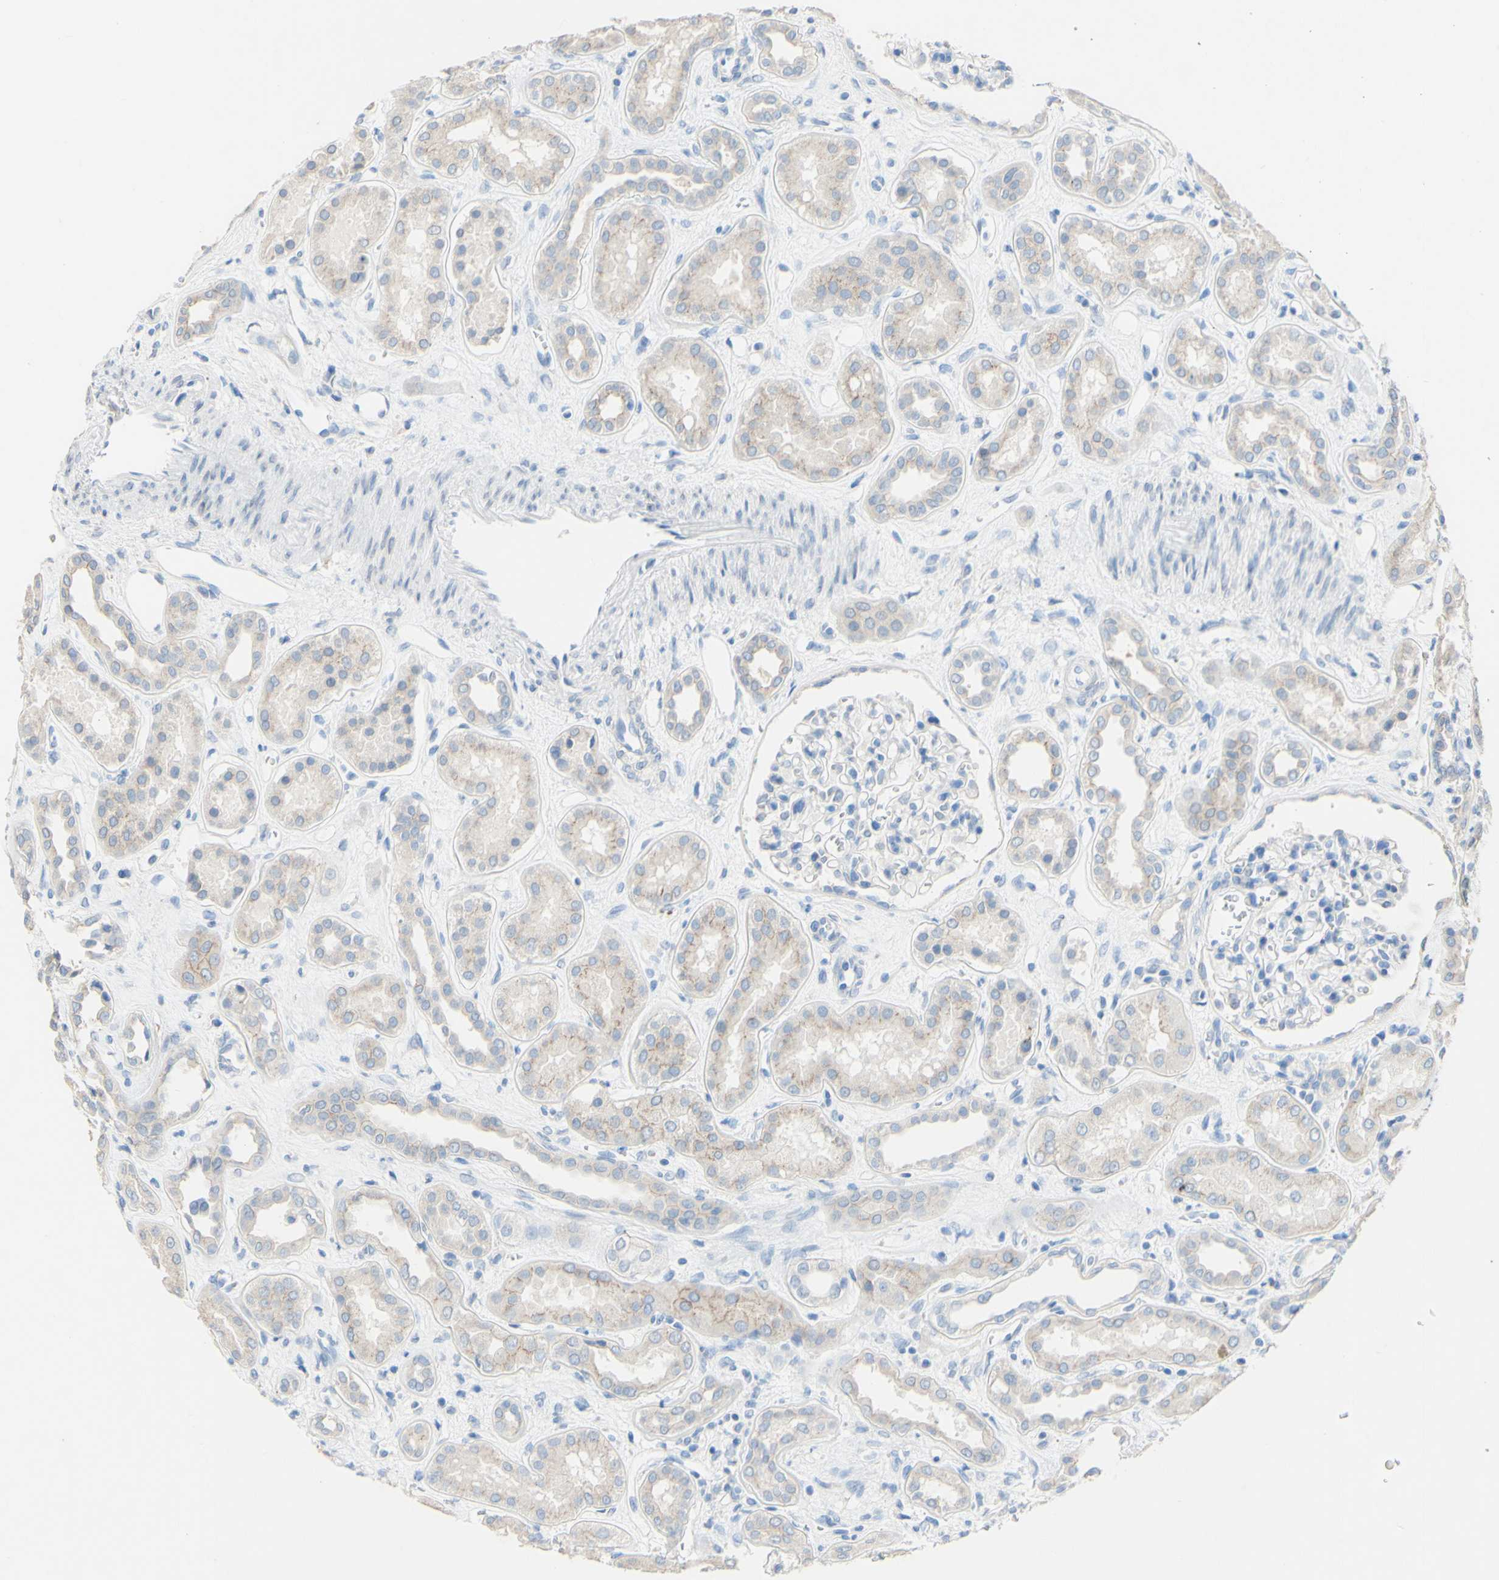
{"staining": {"intensity": "negative", "quantity": "none", "location": "none"}, "tissue": "kidney", "cell_type": "Cells in glomeruli", "image_type": "normal", "snomed": [{"axis": "morphology", "description": "Normal tissue, NOS"}, {"axis": "topography", "description": "Kidney"}], "caption": "Image shows no protein expression in cells in glomeruli of benign kidney. Brightfield microscopy of immunohistochemistry stained with DAB (3,3'-diaminobenzidine) (brown) and hematoxylin (blue), captured at high magnification.", "gene": "DSC2", "patient": {"sex": "male", "age": 59}}